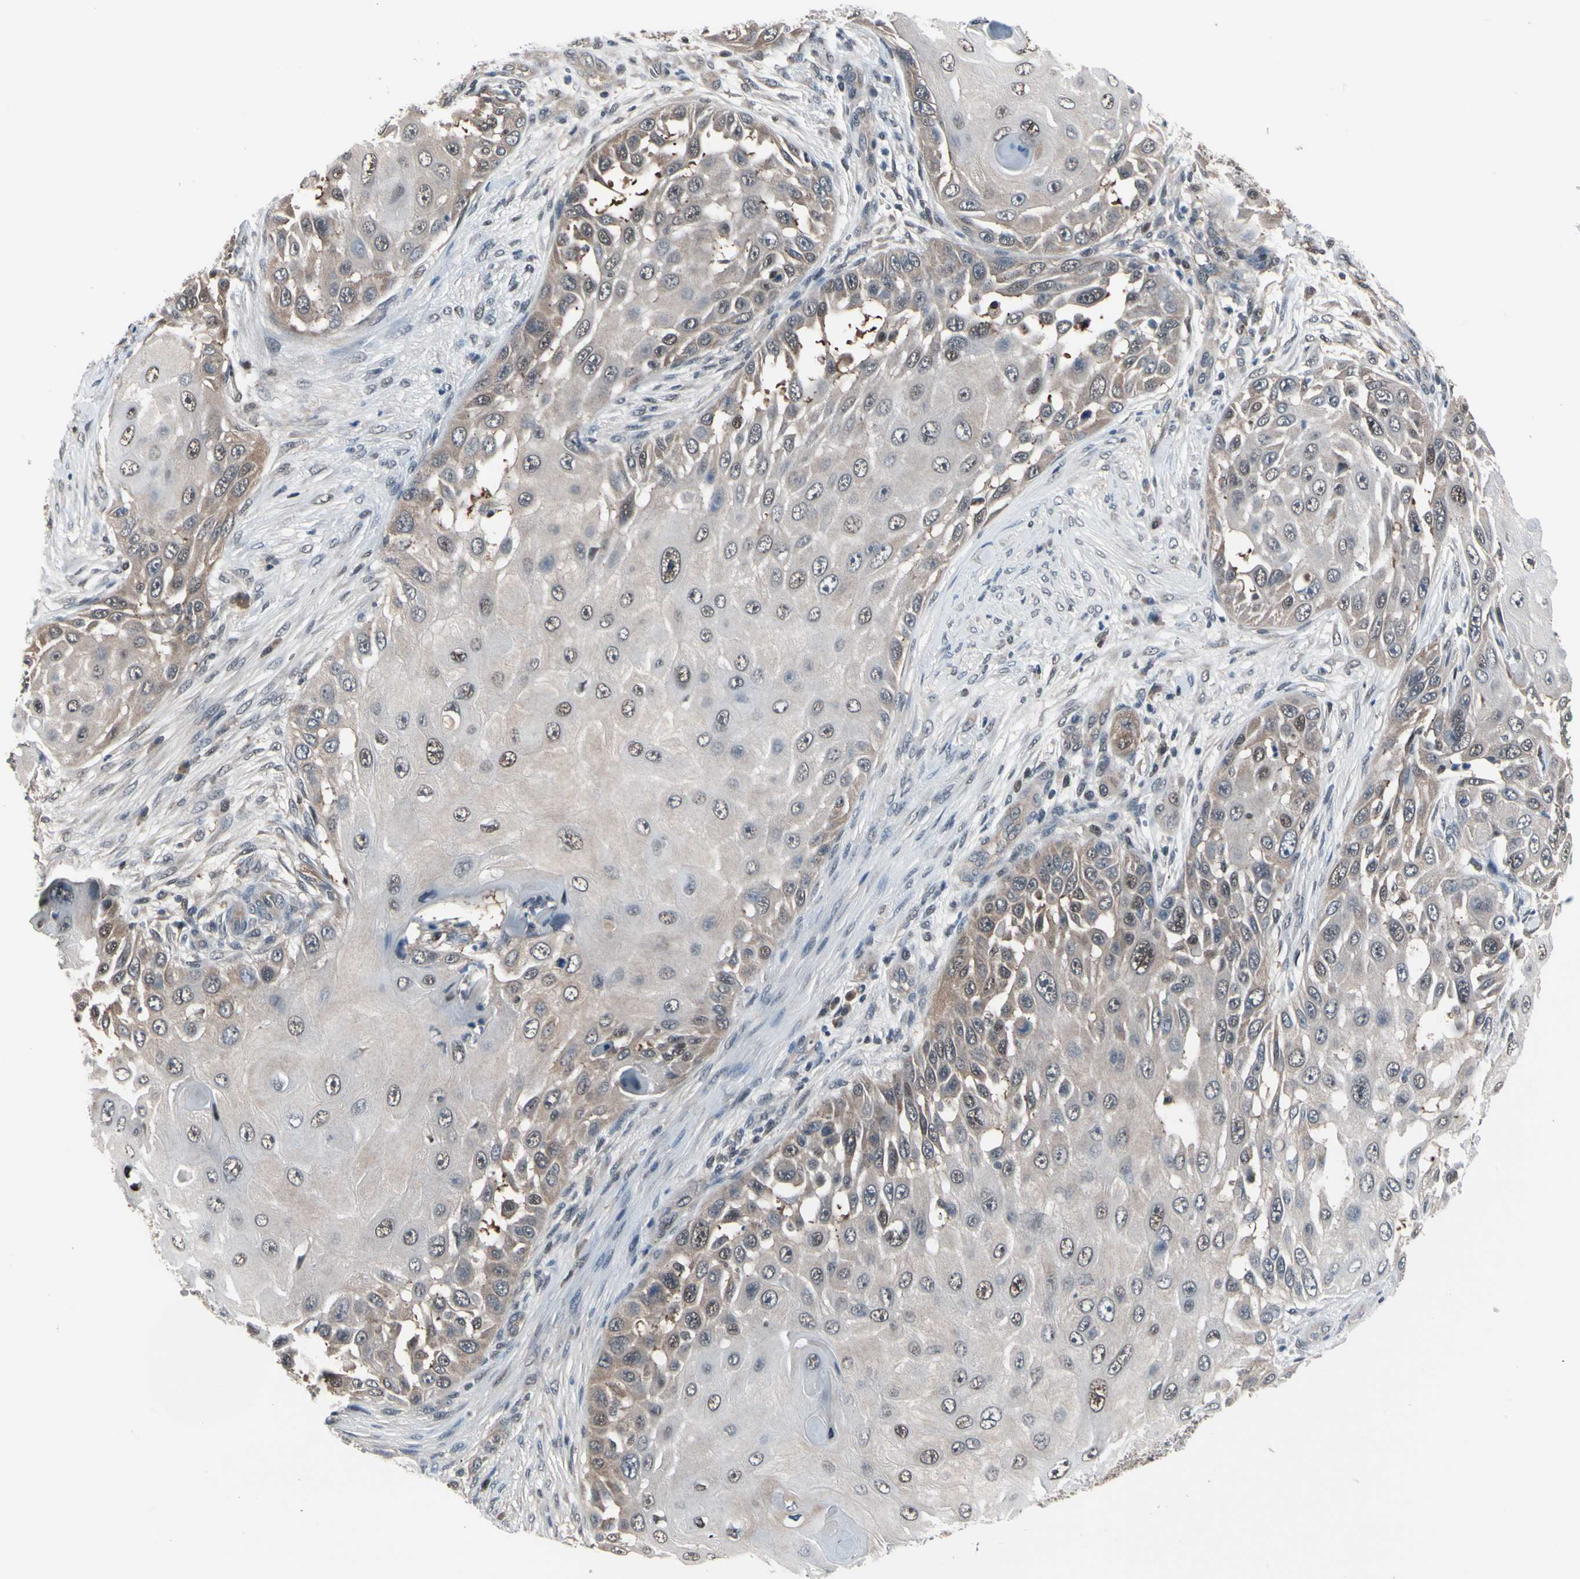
{"staining": {"intensity": "weak", "quantity": "25%-75%", "location": "cytoplasmic/membranous,nuclear"}, "tissue": "skin cancer", "cell_type": "Tumor cells", "image_type": "cancer", "snomed": [{"axis": "morphology", "description": "Squamous cell carcinoma, NOS"}, {"axis": "topography", "description": "Skin"}], "caption": "Immunohistochemical staining of skin cancer shows low levels of weak cytoplasmic/membranous and nuclear staining in about 25%-75% of tumor cells.", "gene": "PSMA2", "patient": {"sex": "female", "age": 44}}